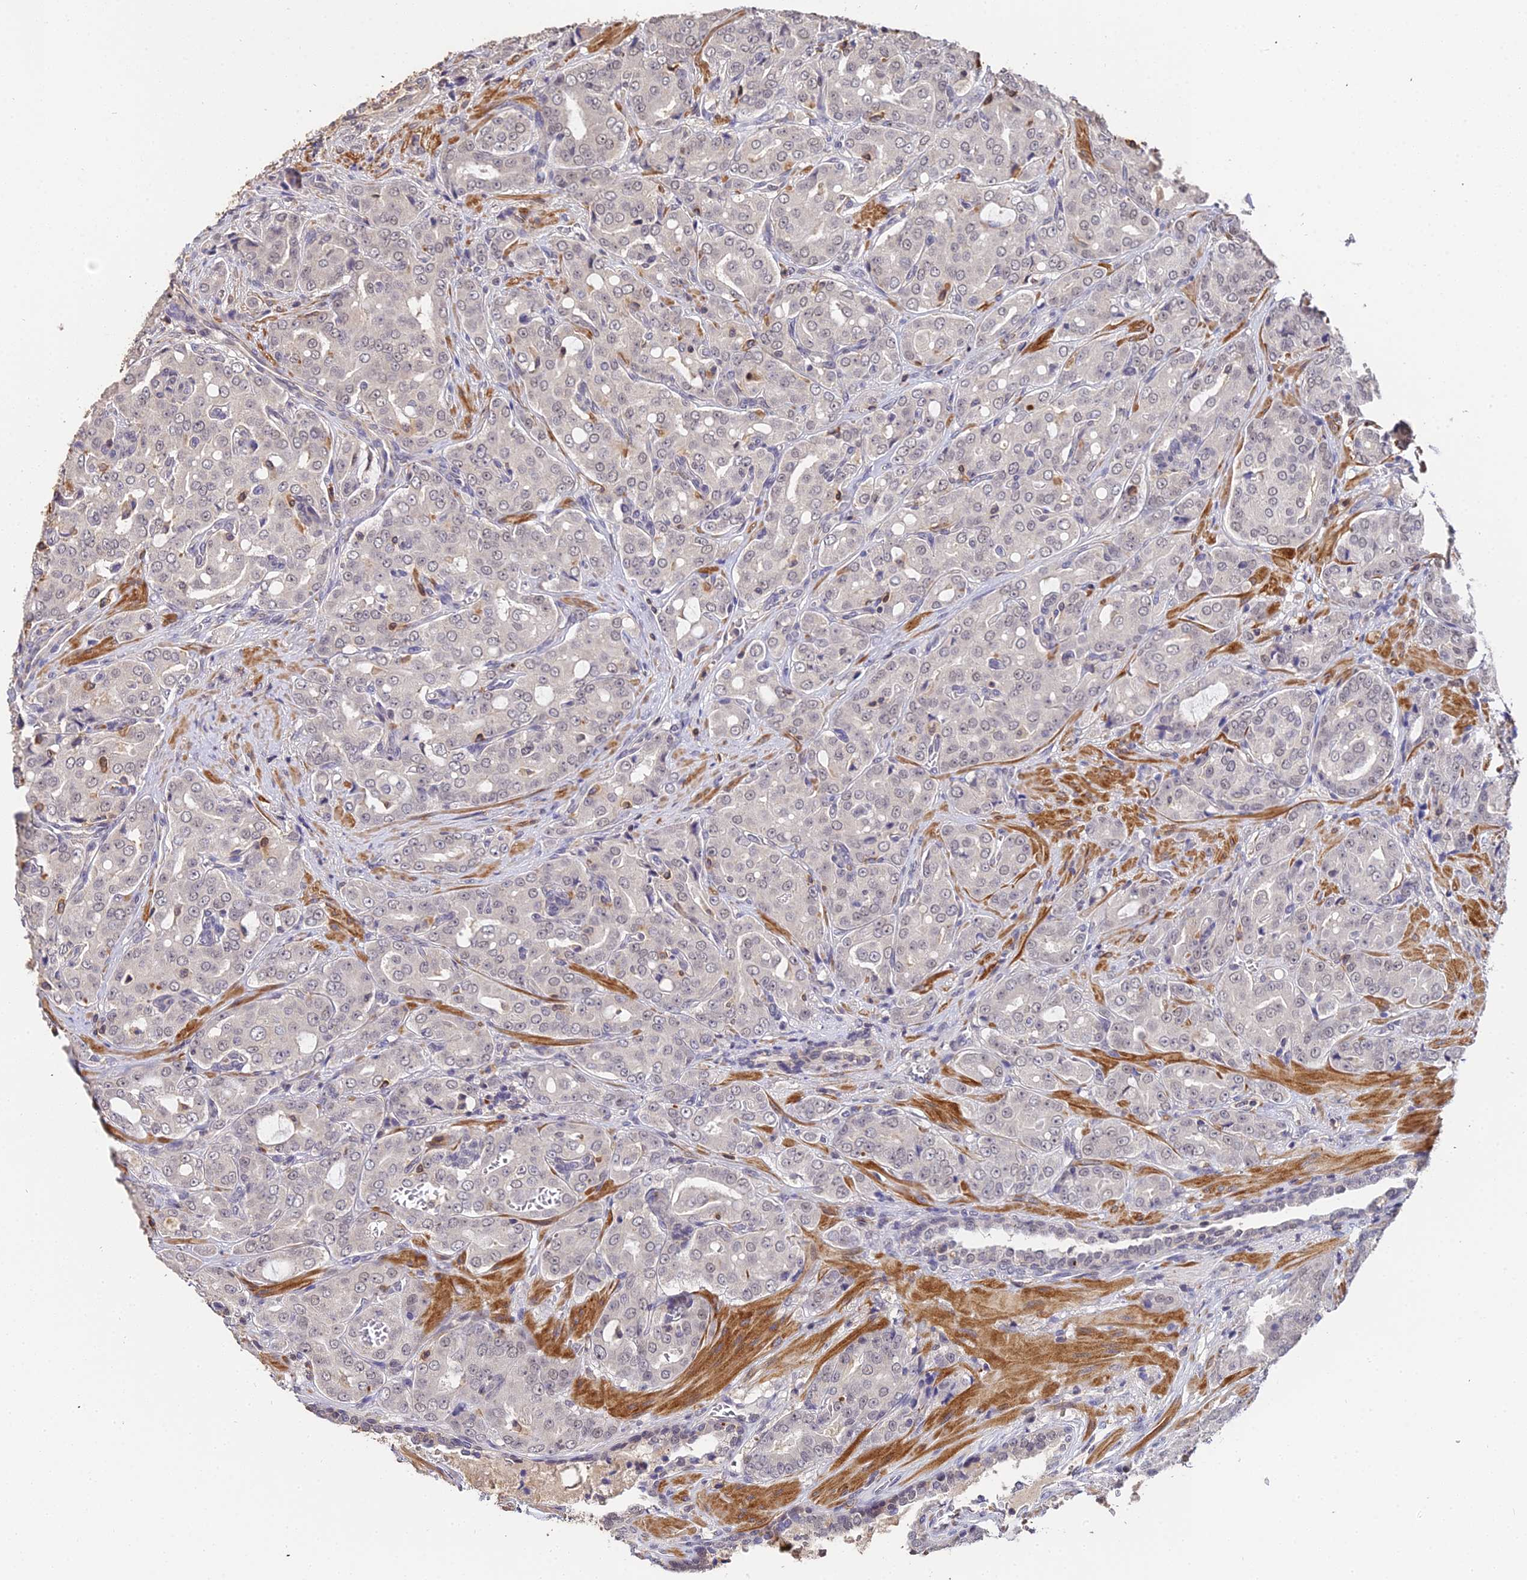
{"staining": {"intensity": "weak", "quantity": "25%-75%", "location": "nuclear"}, "tissue": "prostate cancer", "cell_type": "Tumor cells", "image_type": "cancer", "snomed": [{"axis": "morphology", "description": "Adenocarcinoma, High grade"}, {"axis": "topography", "description": "Prostate"}], "caption": "Brown immunohistochemical staining in human high-grade adenocarcinoma (prostate) reveals weak nuclear positivity in about 25%-75% of tumor cells. Nuclei are stained in blue.", "gene": "LSM5", "patient": {"sex": "male", "age": 68}}